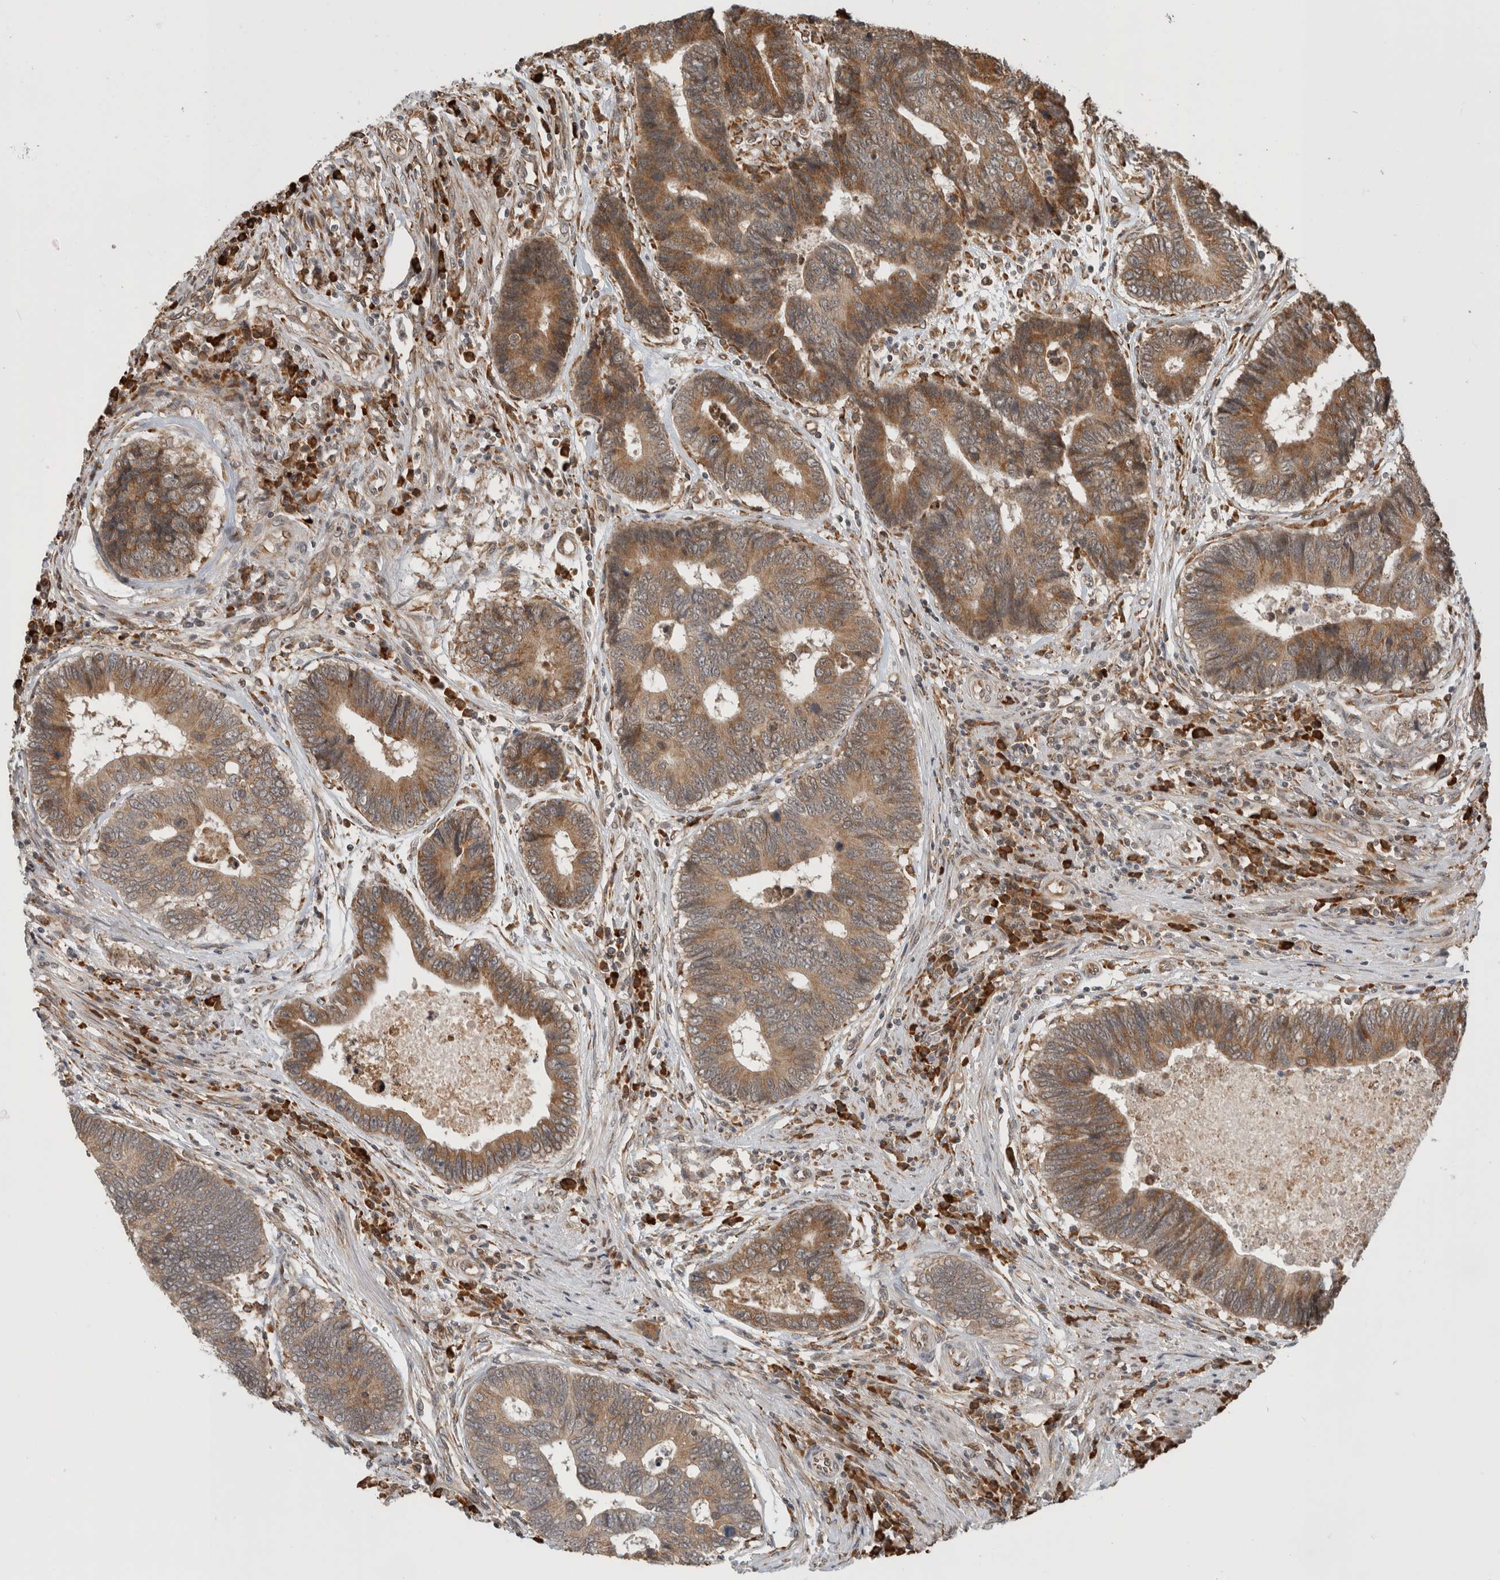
{"staining": {"intensity": "moderate", "quantity": ">75%", "location": "cytoplasmic/membranous"}, "tissue": "colorectal cancer", "cell_type": "Tumor cells", "image_type": "cancer", "snomed": [{"axis": "morphology", "description": "Adenocarcinoma, NOS"}, {"axis": "topography", "description": "Rectum"}], "caption": "Colorectal cancer (adenocarcinoma) tissue reveals moderate cytoplasmic/membranous positivity in approximately >75% of tumor cells, visualized by immunohistochemistry.", "gene": "MS4A7", "patient": {"sex": "male", "age": 84}}